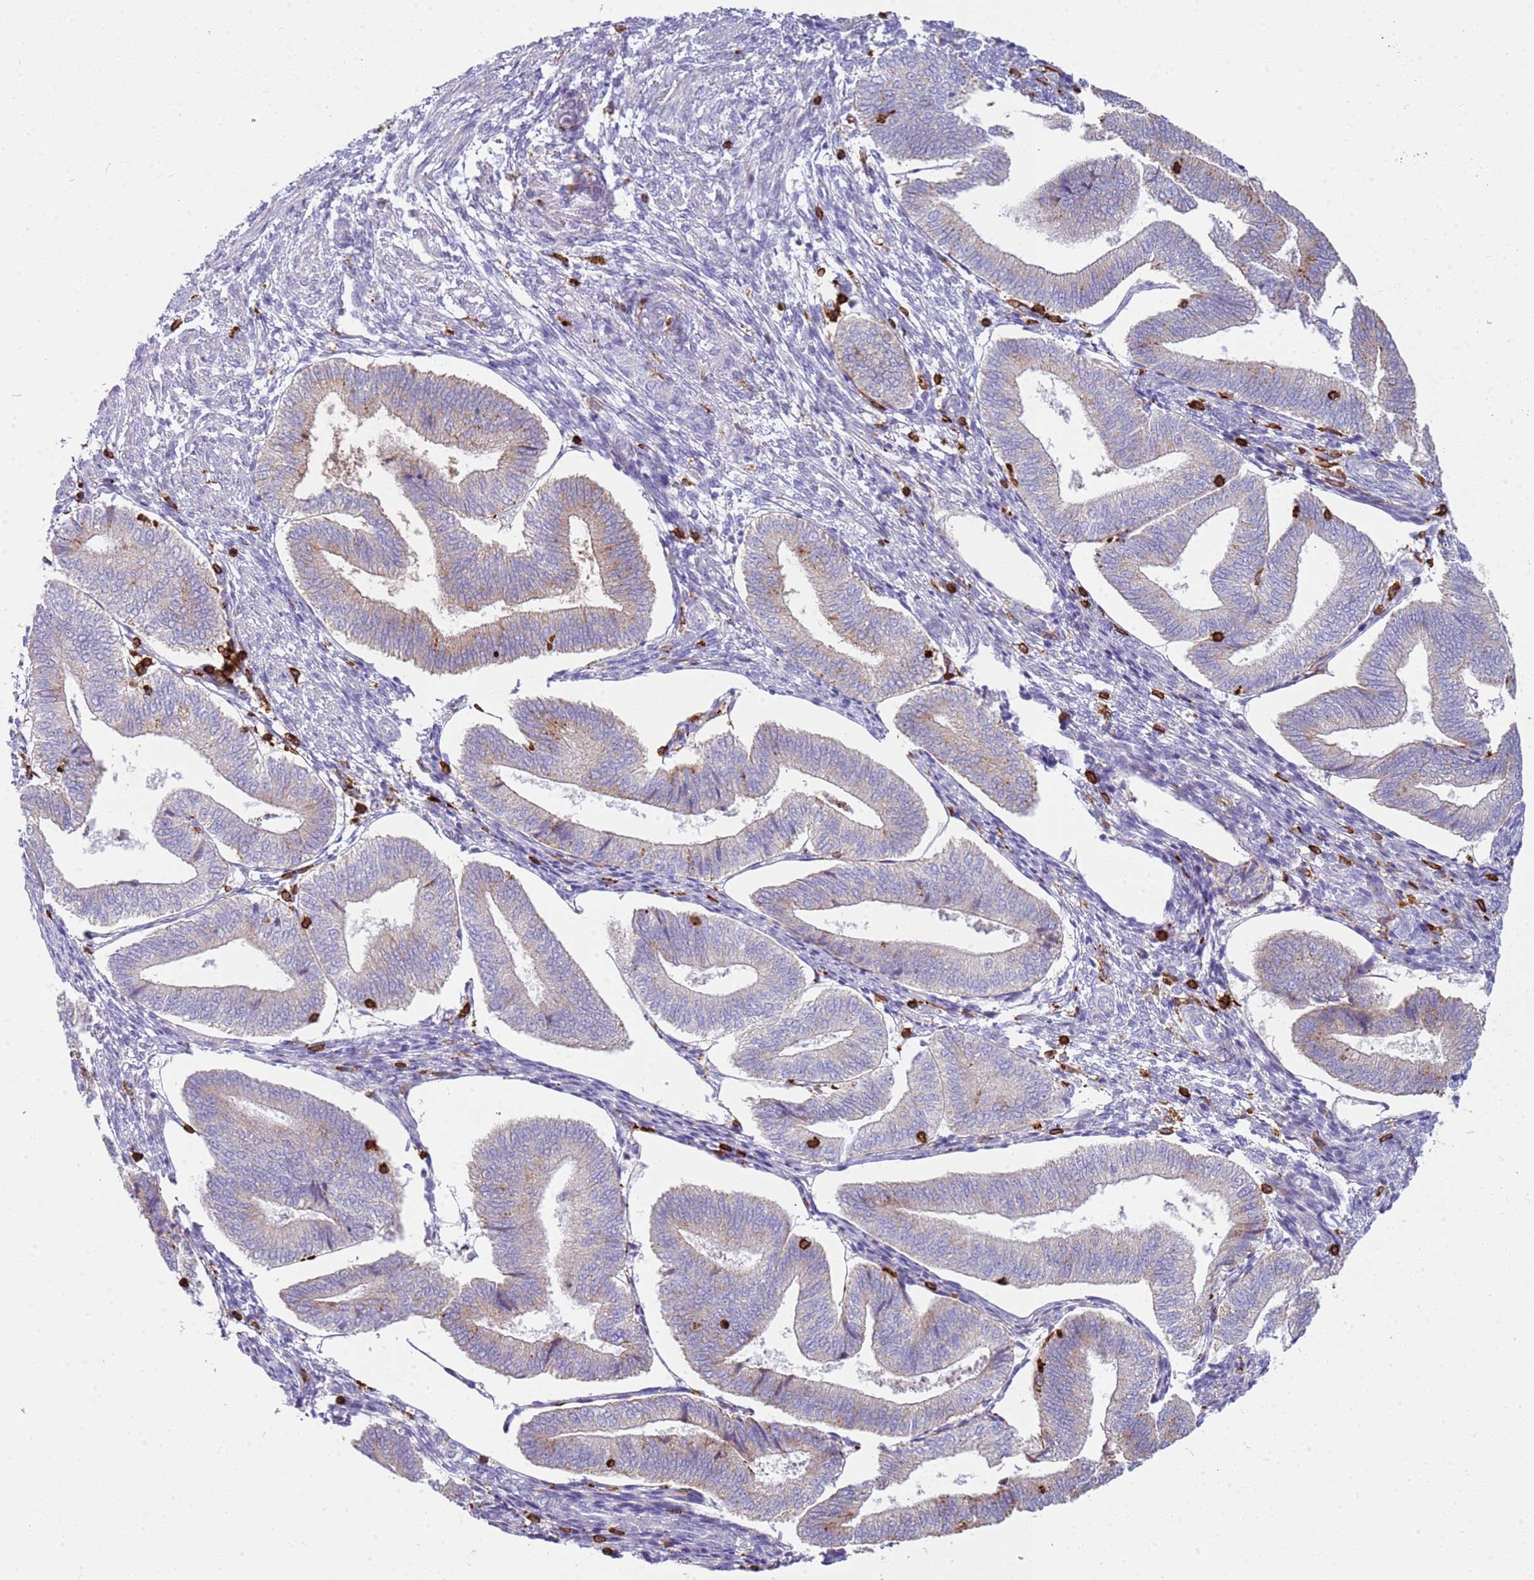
{"staining": {"intensity": "strong", "quantity": "<25%", "location": "cytoplasmic/membranous"}, "tissue": "endometrium", "cell_type": "Cells in endometrial stroma", "image_type": "normal", "snomed": [{"axis": "morphology", "description": "Normal tissue, NOS"}, {"axis": "topography", "description": "Endometrium"}], "caption": "A photomicrograph showing strong cytoplasmic/membranous expression in approximately <25% of cells in endometrial stroma in normal endometrium, as visualized by brown immunohistochemical staining.", "gene": "TTPAL", "patient": {"sex": "female", "age": 34}}